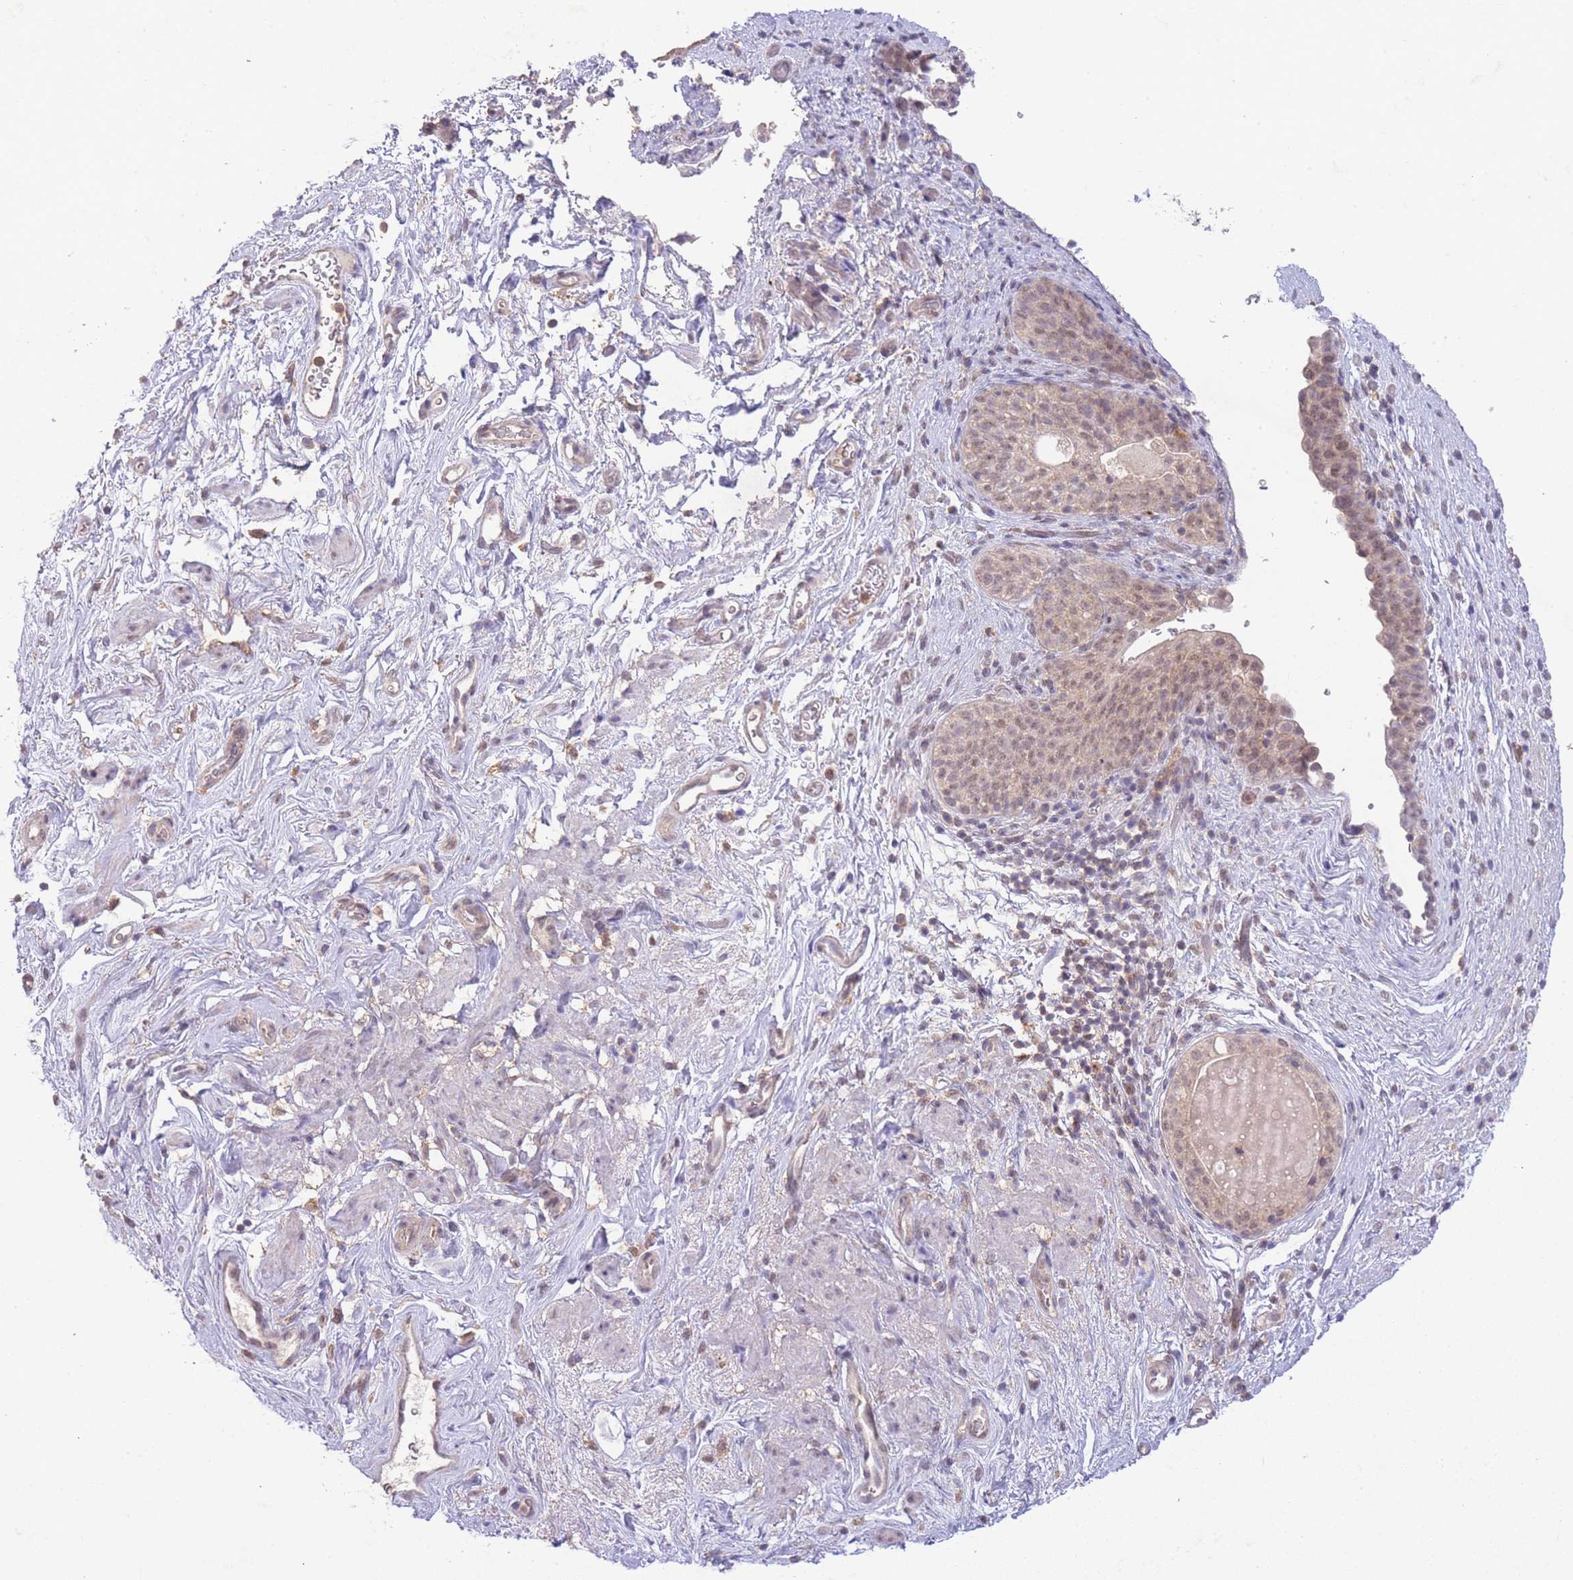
{"staining": {"intensity": "negative", "quantity": "none", "location": "none"}, "tissue": "smooth muscle", "cell_type": "Smooth muscle cells", "image_type": "normal", "snomed": [{"axis": "morphology", "description": "Normal tissue, NOS"}, {"axis": "topography", "description": "Smooth muscle"}, {"axis": "topography", "description": "Peripheral nerve tissue"}], "caption": "DAB (3,3'-diaminobenzidine) immunohistochemical staining of unremarkable human smooth muscle displays no significant staining in smooth muscle cells. The staining is performed using DAB (3,3'-diaminobenzidine) brown chromogen with nuclei counter-stained in using hematoxylin.", "gene": "RNF144B", "patient": {"sex": "male", "age": 69}}